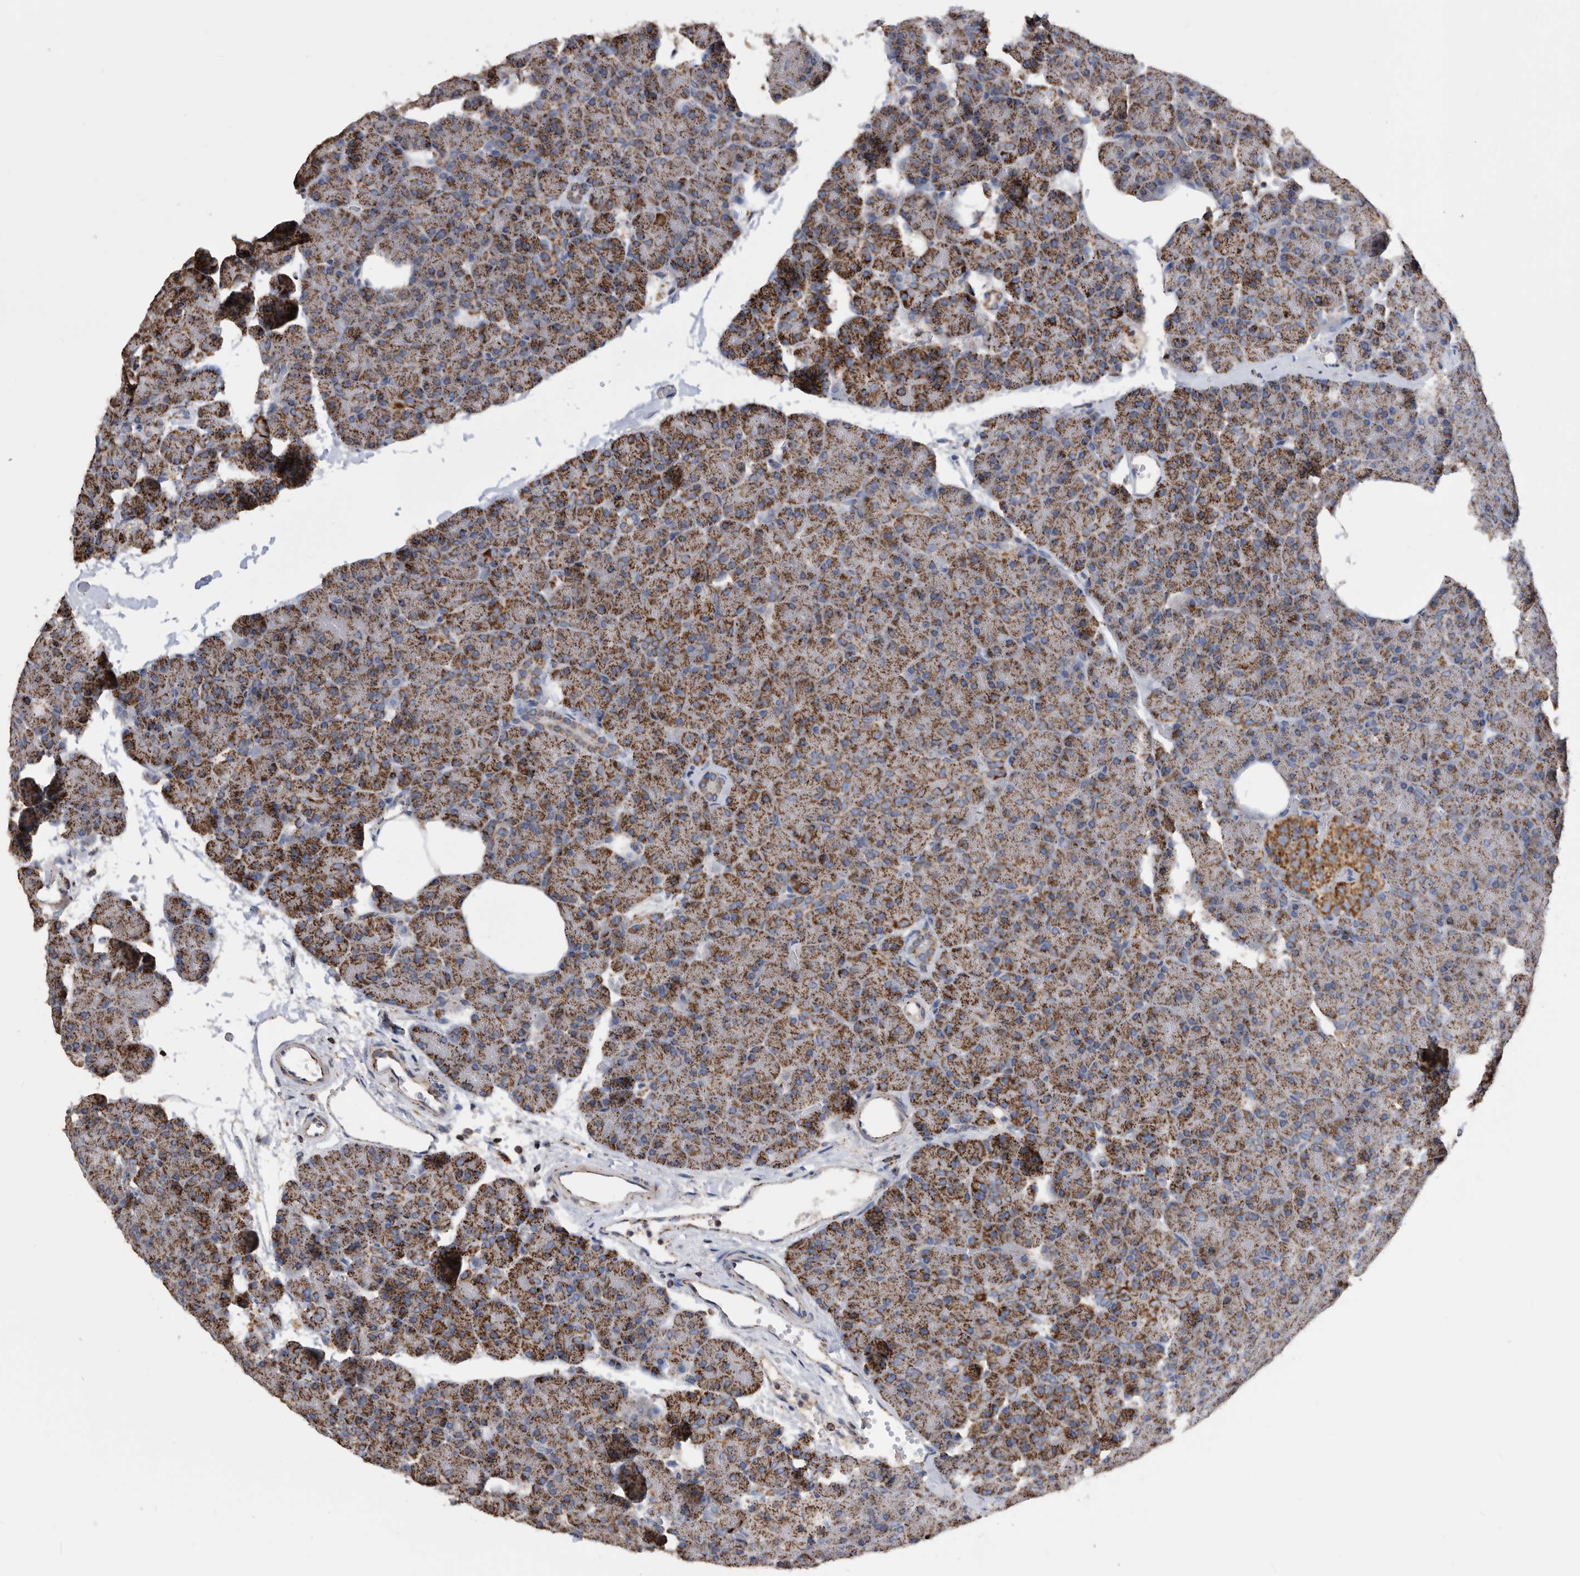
{"staining": {"intensity": "strong", "quantity": ">75%", "location": "cytoplasmic/membranous"}, "tissue": "pancreas", "cell_type": "Exocrine glandular cells", "image_type": "normal", "snomed": [{"axis": "morphology", "description": "Normal tissue, NOS"}, {"axis": "morphology", "description": "Carcinoid, malignant, NOS"}, {"axis": "topography", "description": "Pancreas"}], "caption": "IHC micrograph of benign pancreas: pancreas stained using IHC shows high levels of strong protein expression localized specifically in the cytoplasmic/membranous of exocrine glandular cells, appearing as a cytoplasmic/membranous brown color.", "gene": "WFDC1", "patient": {"sex": "female", "age": 35}}